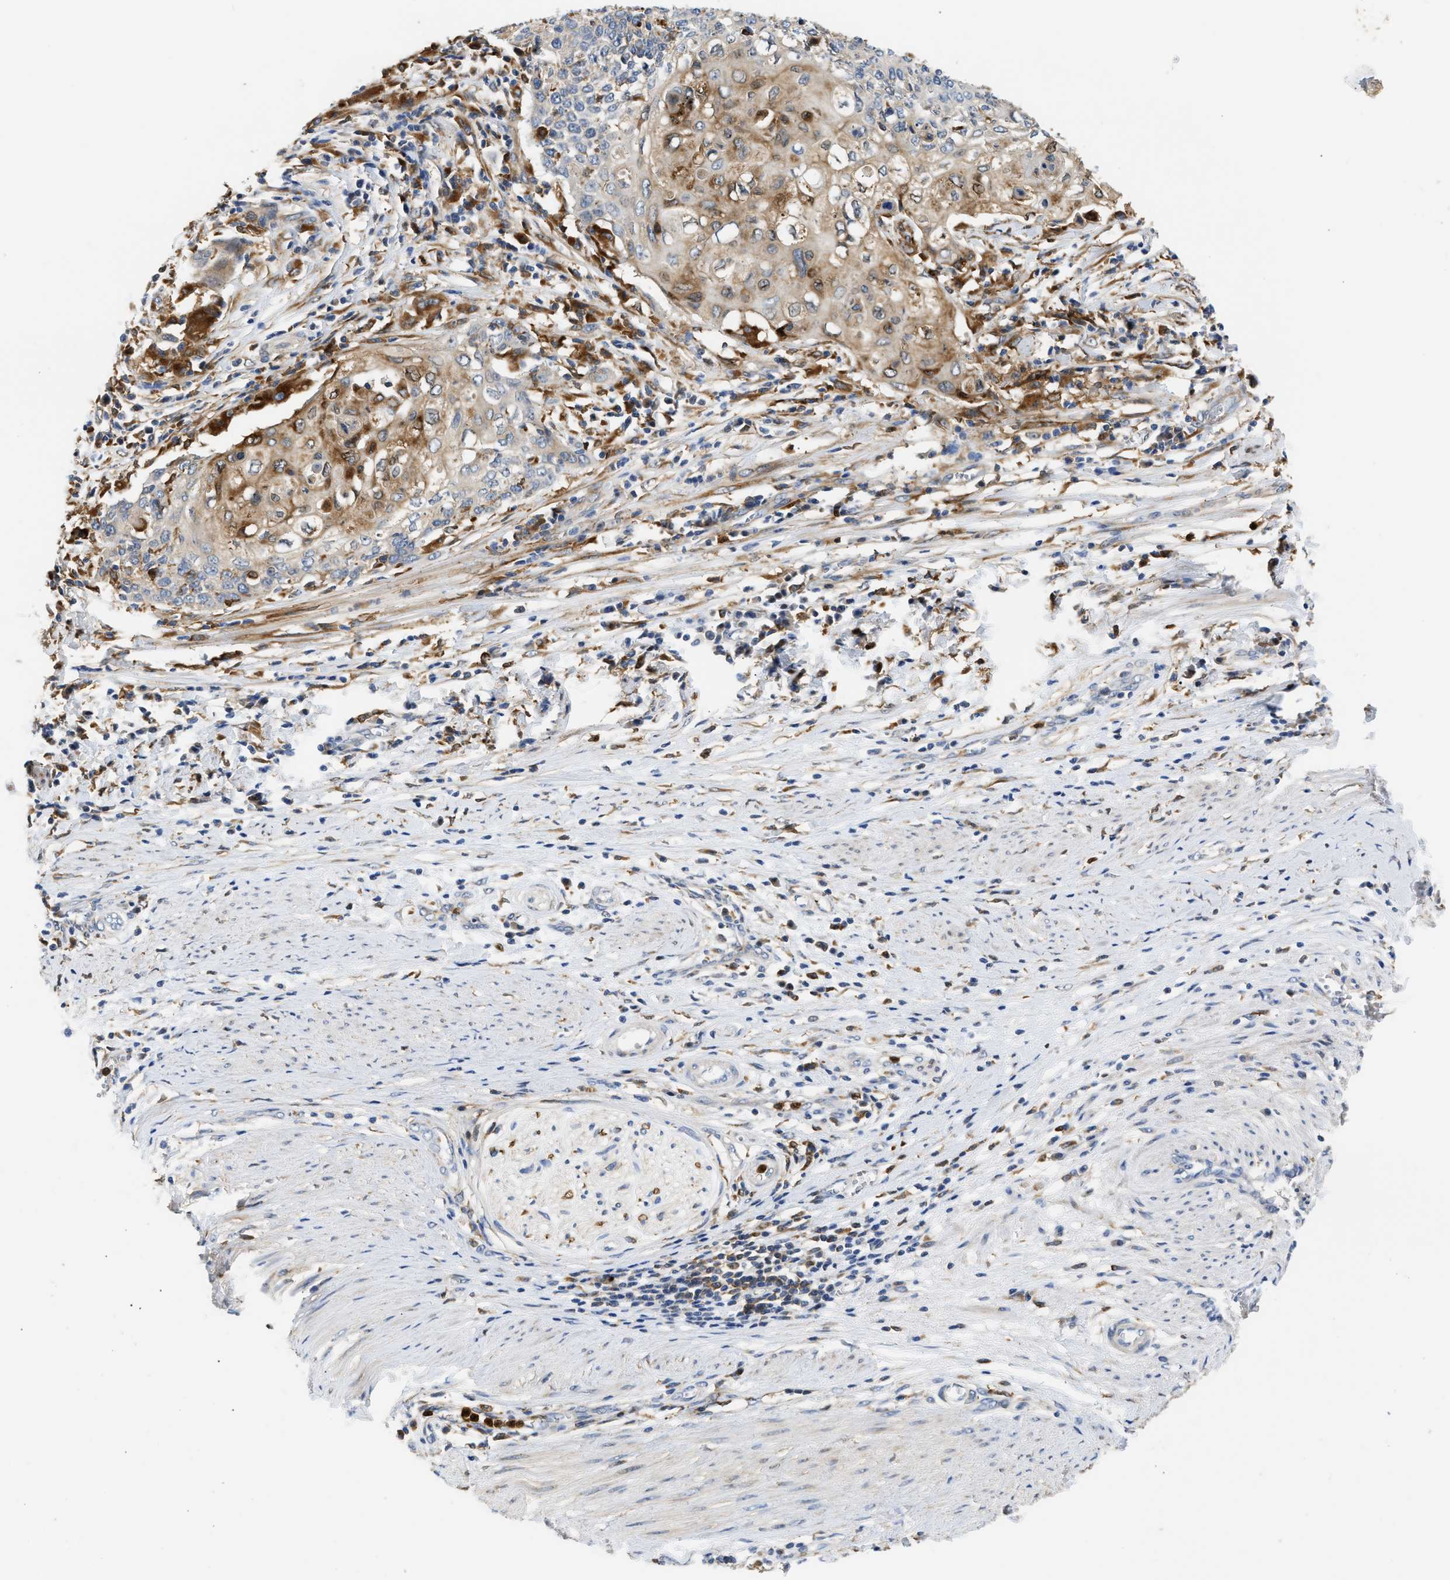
{"staining": {"intensity": "moderate", "quantity": "25%-75%", "location": "cytoplasmic/membranous"}, "tissue": "cervical cancer", "cell_type": "Tumor cells", "image_type": "cancer", "snomed": [{"axis": "morphology", "description": "Squamous cell carcinoma, NOS"}, {"axis": "topography", "description": "Cervix"}], "caption": "Moderate cytoplasmic/membranous staining for a protein is identified in approximately 25%-75% of tumor cells of squamous cell carcinoma (cervical) using immunohistochemistry (IHC).", "gene": "RAB31", "patient": {"sex": "female", "age": 39}}